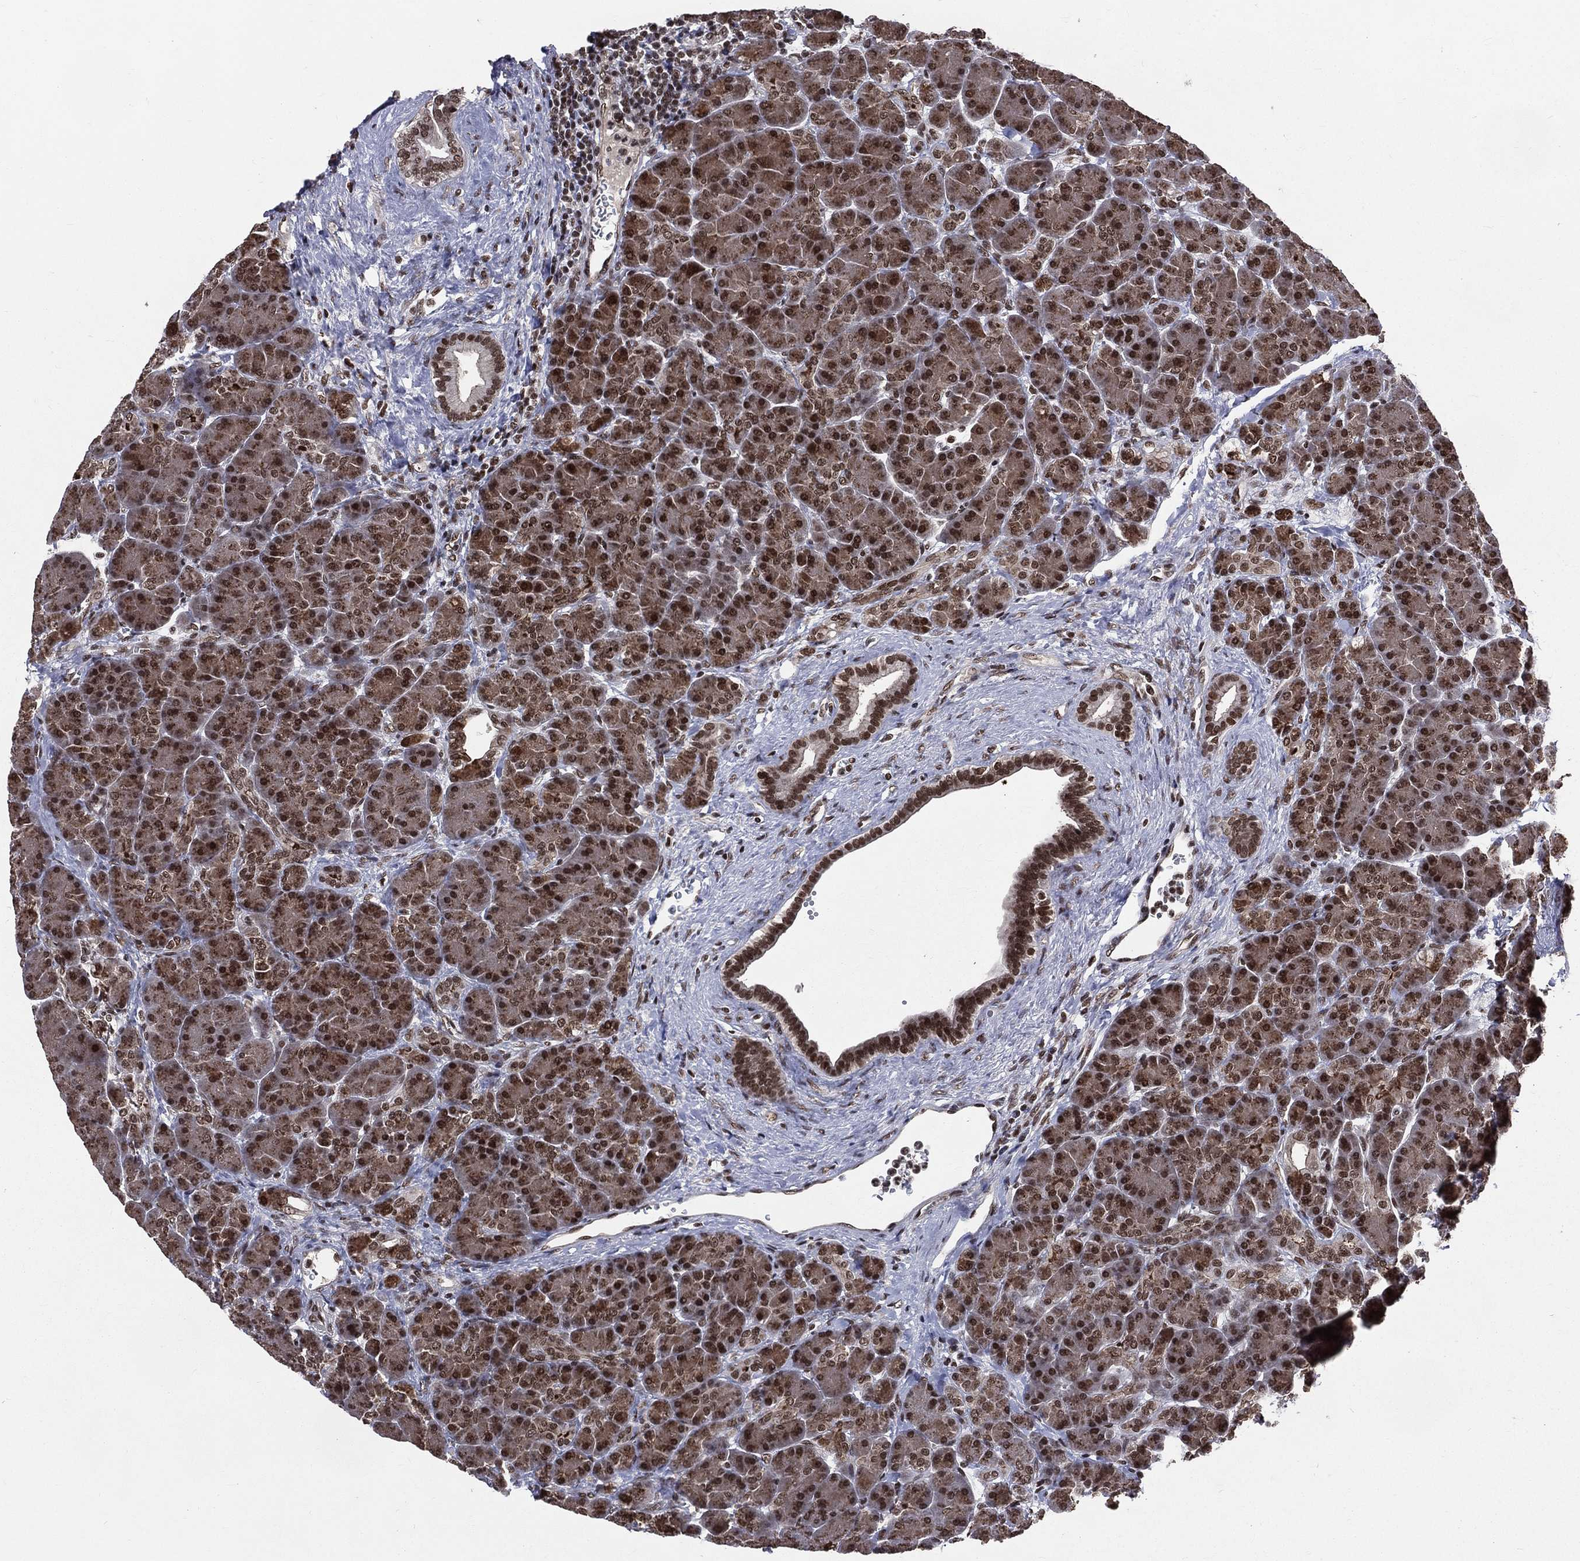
{"staining": {"intensity": "moderate", "quantity": ">75%", "location": "cytoplasmic/membranous,nuclear"}, "tissue": "pancreas", "cell_type": "Exocrine glandular cells", "image_type": "normal", "snomed": [{"axis": "morphology", "description": "Normal tissue, NOS"}, {"axis": "topography", "description": "Pancreas"}], "caption": "A medium amount of moderate cytoplasmic/membranous,nuclear staining is appreciated in approximately >75% of exocrine glandular cells in unremarkable pancreas.", "gene": "SMC3", "patient": {"sex": "female", "age": 63}}